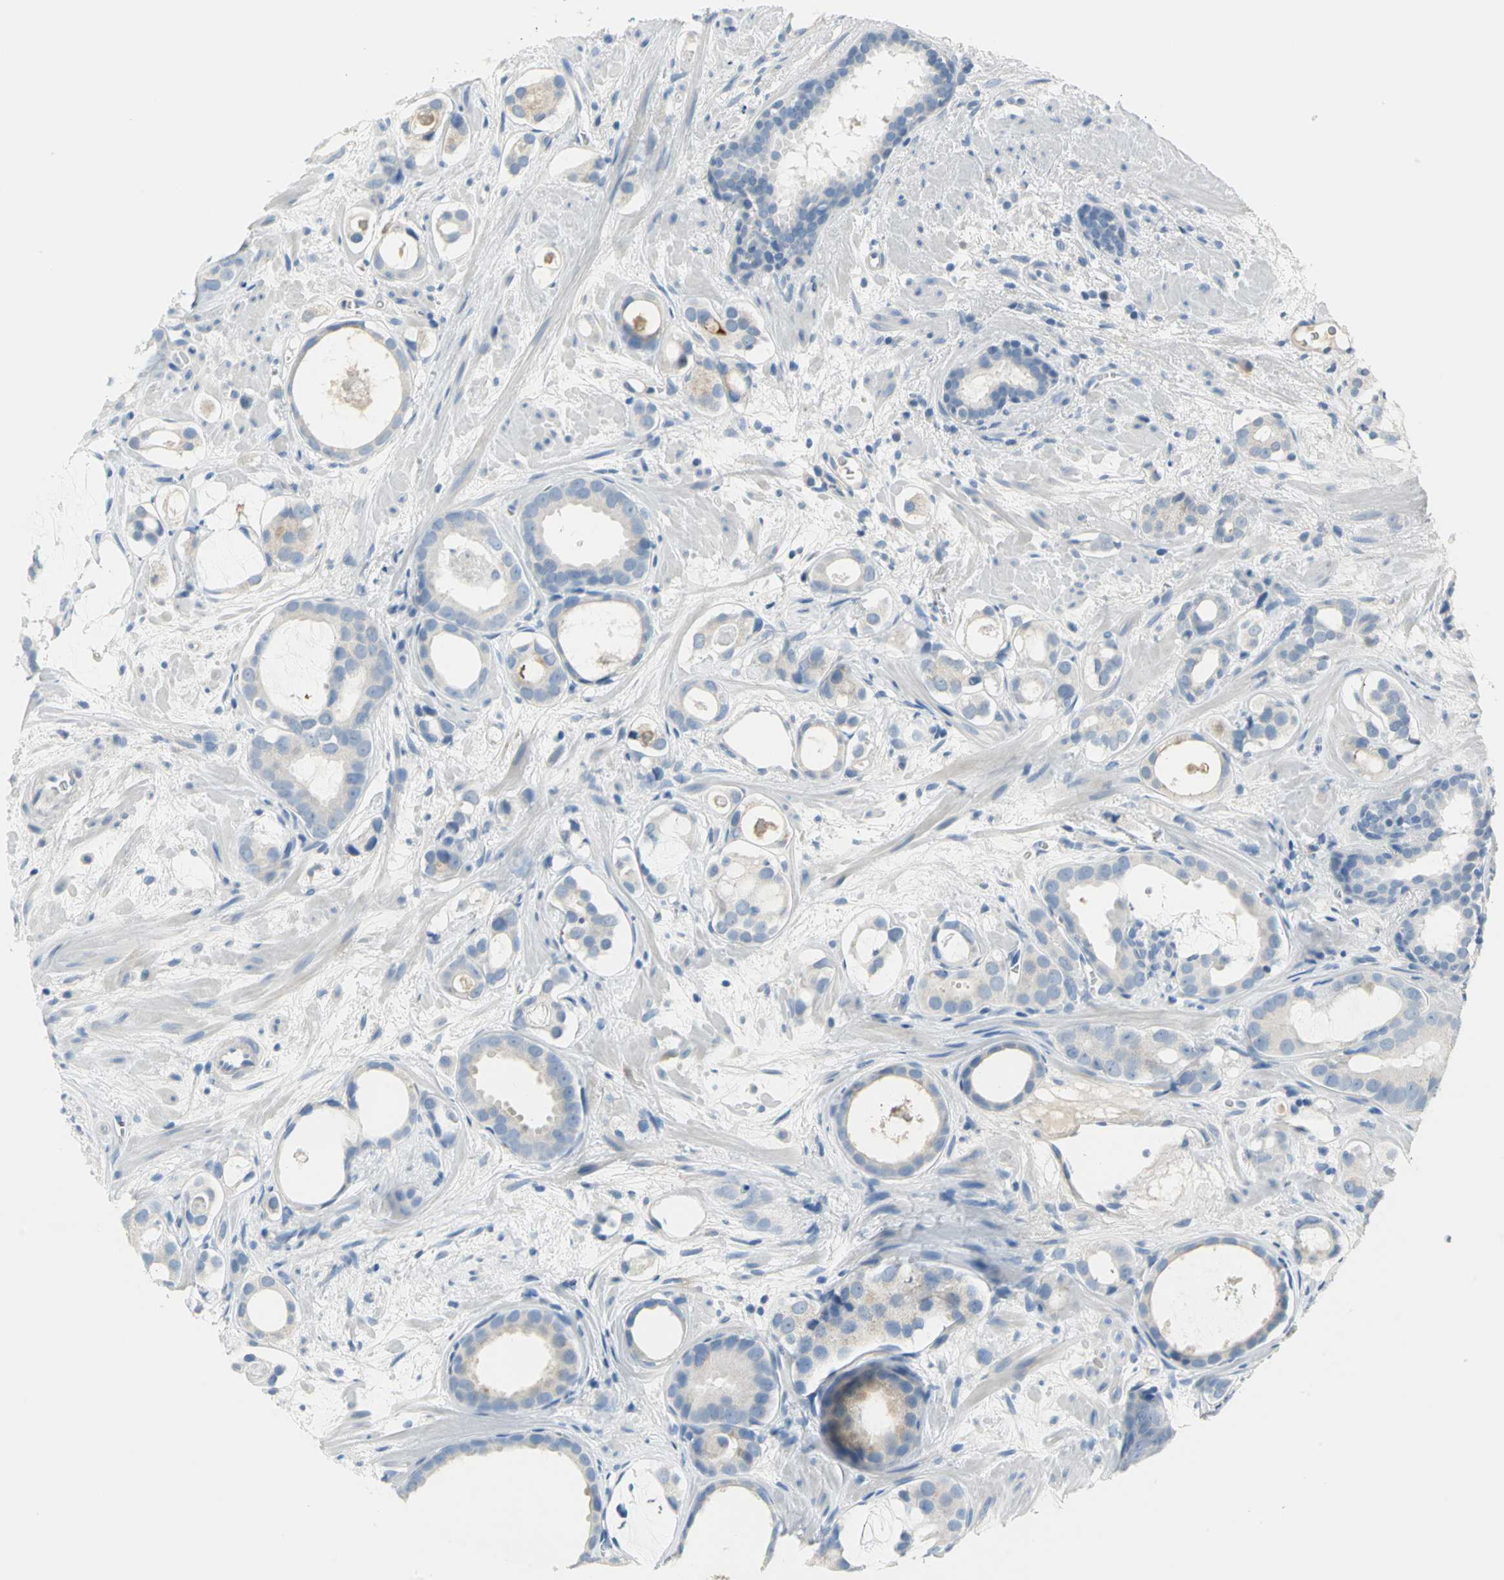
{"staining": {"intensity": "weak", "quantity": "25%-75%", "location": "cytoplasmic/membranous"}, "tissue": "prostate cancer", "cell_type": "Tumor cells", "image_type": "cancer", "snomed": [{"axis": "morphology", "description": "Adenocarcinoma, Low grade"}, {"axis": "topography", "description": "Prostate"}], "caption": "This photomicrograph displays immunohistochemistry (IHC) staining of prostate cancer (adenocarcinoma (low-grade)), with low weak cytoplasmic/membranous expression in about 25%-75% of tumor cells.", "gene": "ALOX15", "patient": {"sex": "male", "age": 57}}